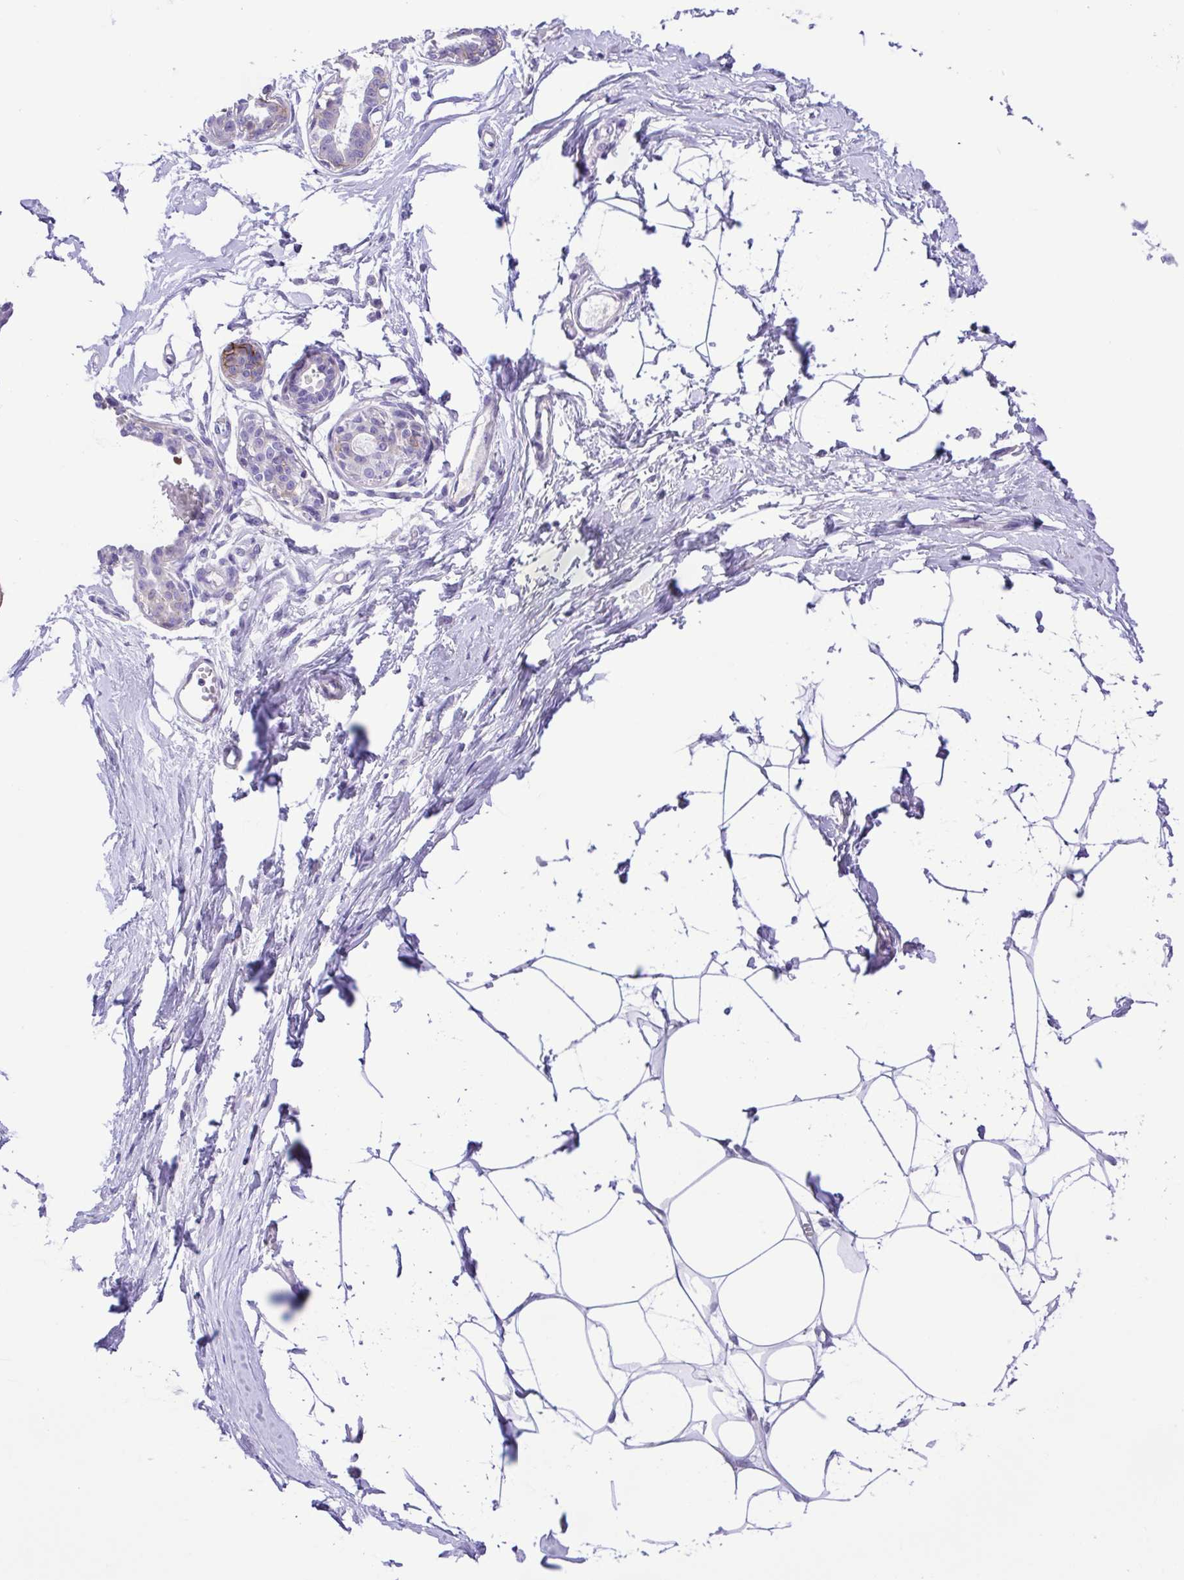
{"staining": {"intensity": "negative", "quantity": "none", "location": "none"}, "tissue": "breast", "cell_type": "Adipocytes", "image_type": "normal", "snomed": [{"axis": "morphology", "description": "Normal tissue, NOS"}, {"axis": "topography", "description": "Breast"}], "caption": "High magnification brightfield microscopy of unremarkable breast stained with DAB (brown) and counterstained with hematoxylin (blue): adipocytes show no significant staining. (DAB IHC with hematoxylin counter stain).", "gene": "ISM2", "patient": {"sex": "female", "age": 45}}